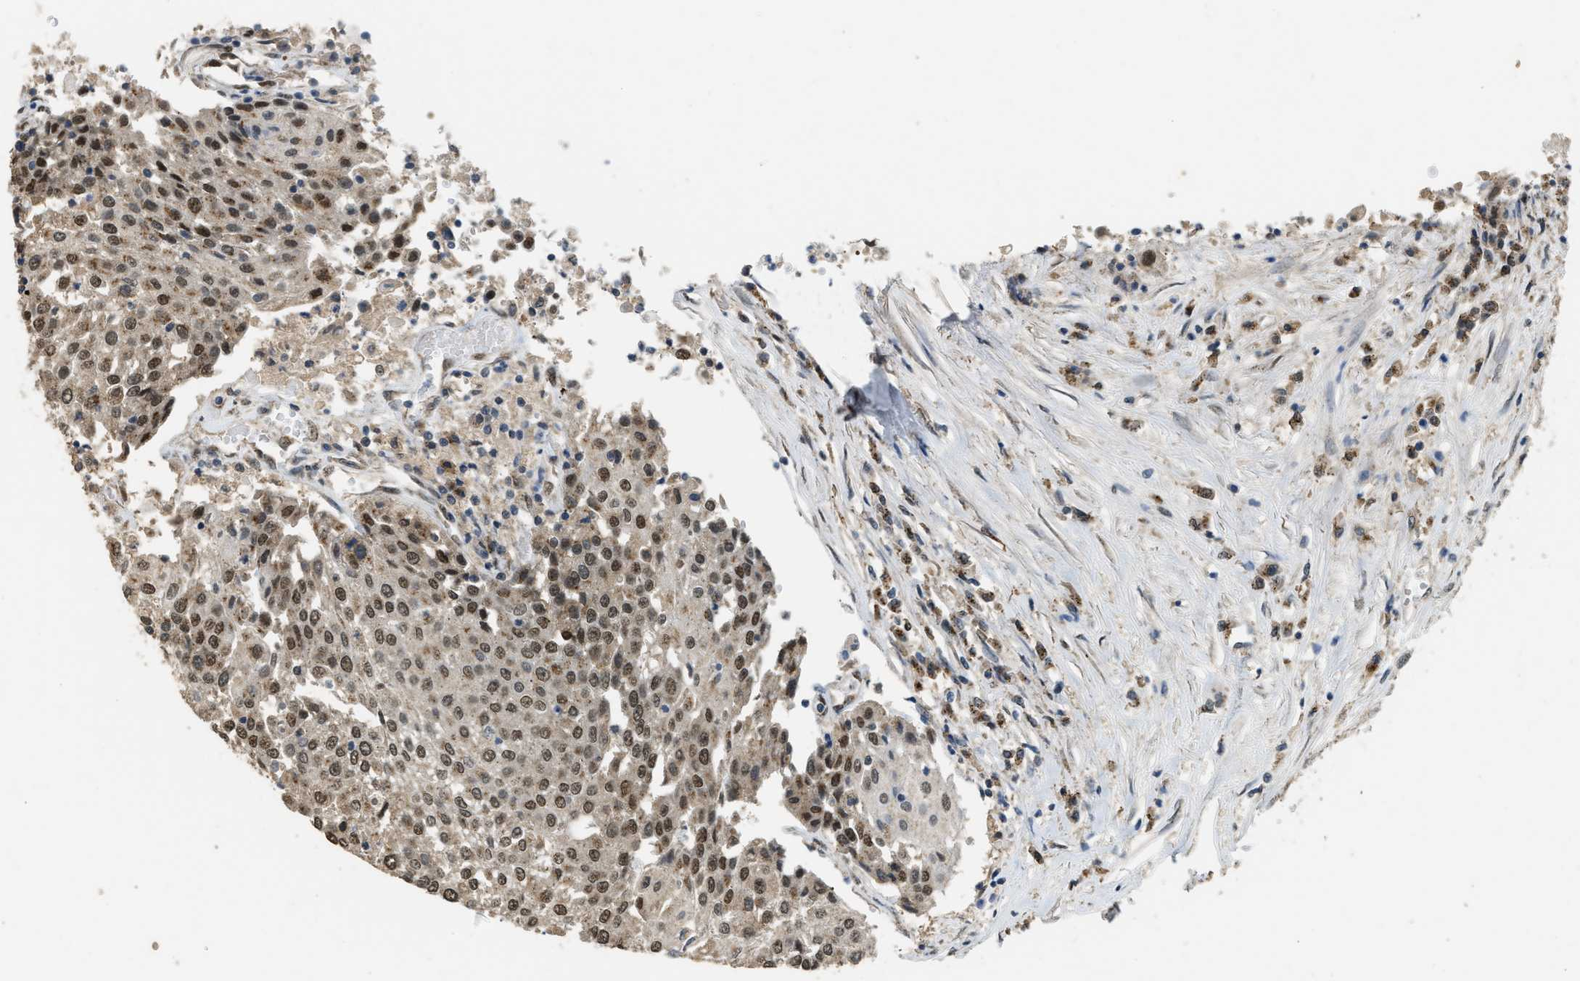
{"staining": {"intensity": "moderate", "quantity": ">75%", "location": "cytoplasmic/membranous,nuclear"}, "tissue": "urothelial cancer", "cell_type": "Tumor cells", "image_type": "cancer", "snomed": [{"axis": "morphology", "description": "Urothelial carcinoma, High grade"}, {"axis": "topography", "description": "Urinary bladder"}], "caption": "Immunohistochemistry of high-grade urothelial carcinoma displays medium levels of moderate cytoplasmic/membranous and nuclear positivity in about >75% of tumor cells.", "gene": "IPO7", "patient": {"sex": "female", "age": 85}}